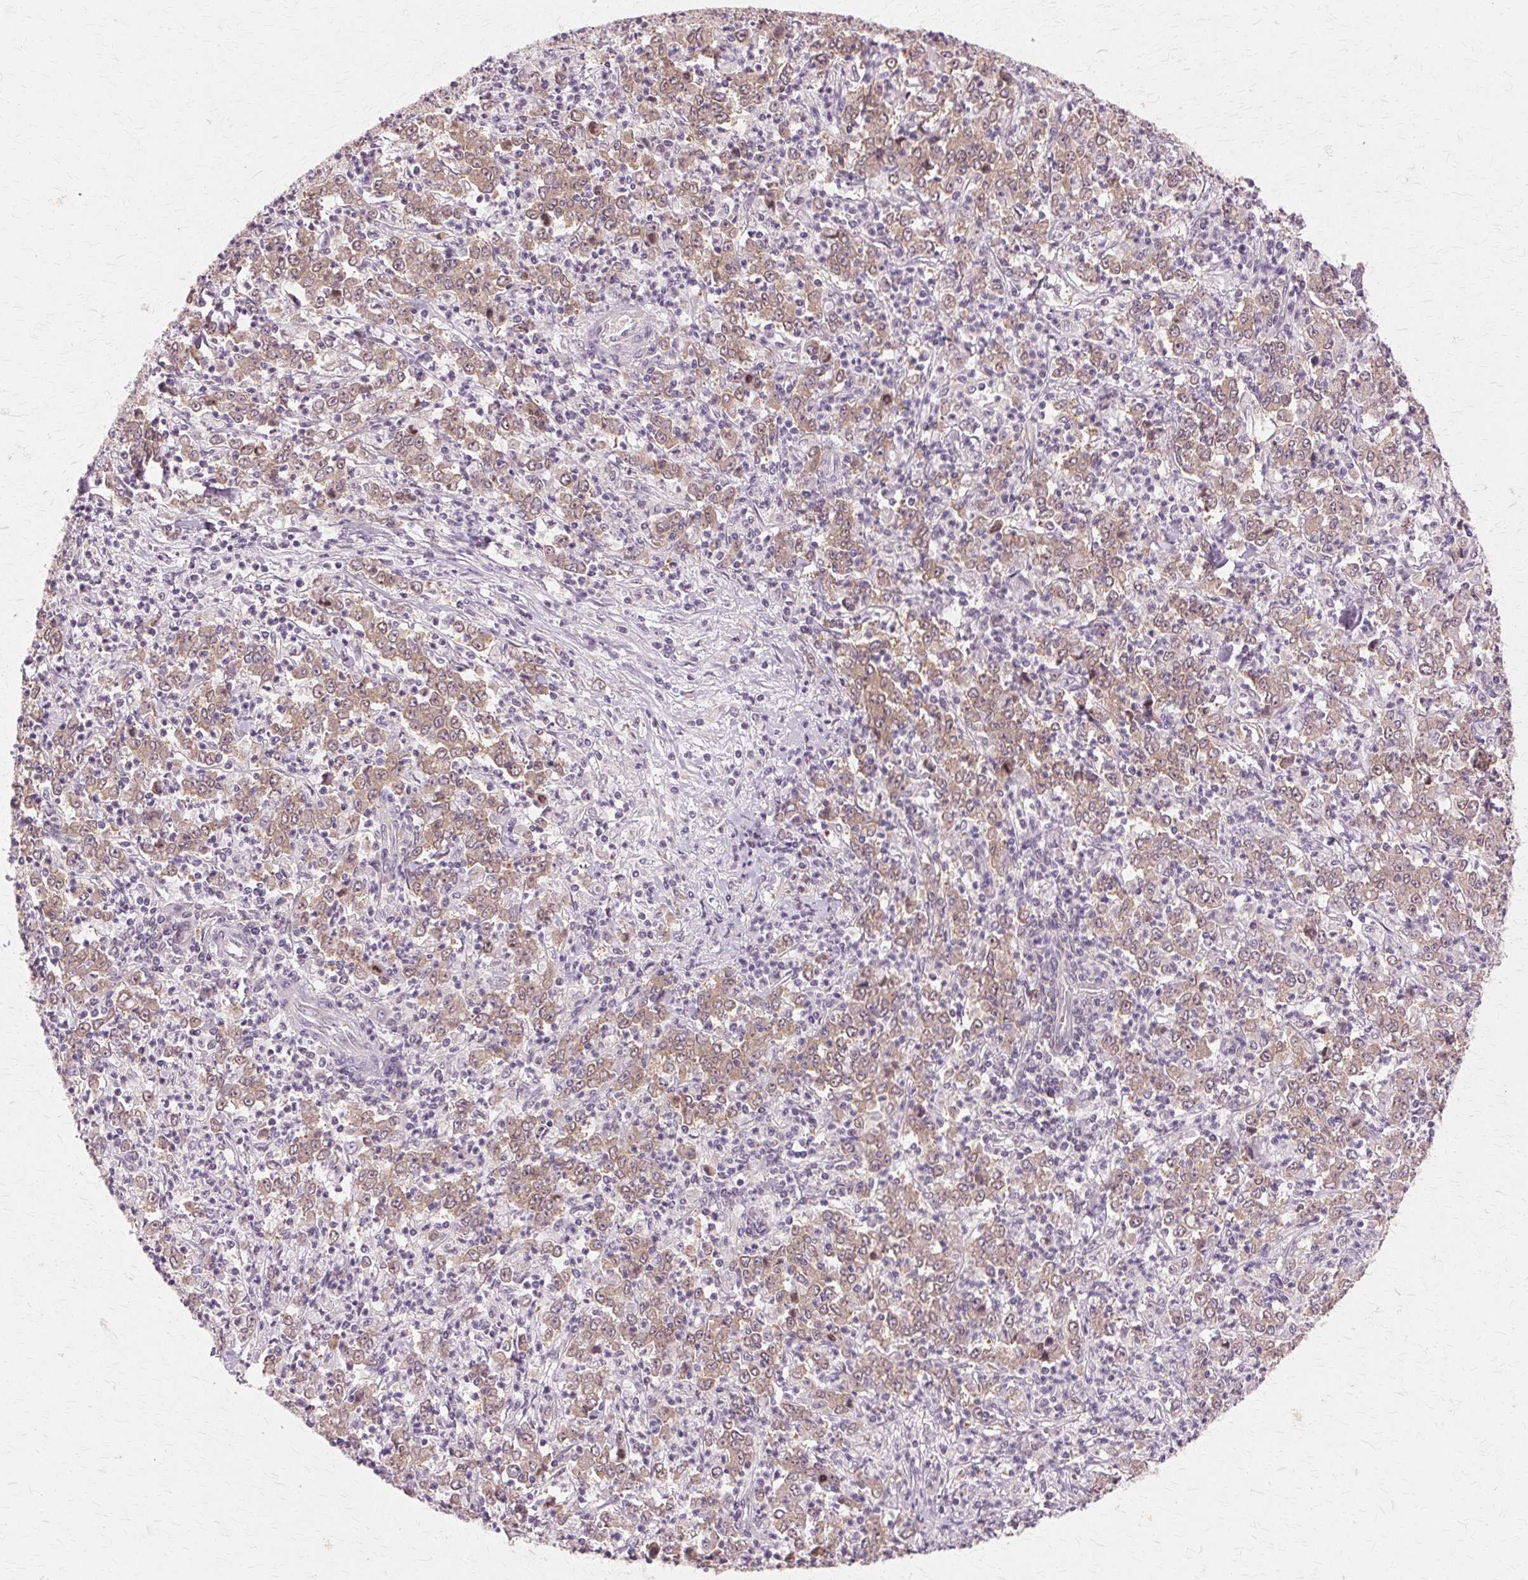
{"staining": {"intensity": "weak", "quantity": ">75%", "location": "cytoplasmic/membranous,nuclear"}, "tissue": "stomach cancer", "cell_type": "Tumor cells", "image_type": "cancer", "snomed": [{"axis": "morphology", "description": "Adenocarcinoma, NOS"}, {"axis": "topography", "description": "Stomach, lower"}], "caption": "DAB immunohistochemical staining of stomach cancer (adenocarcinoma) shows weak cytoplasmic/membranous and nuclear protein staining in approximately >75% of tumor cells.", "gene": "PRMT5", "patient": {"sex": "female", "age": 71}}